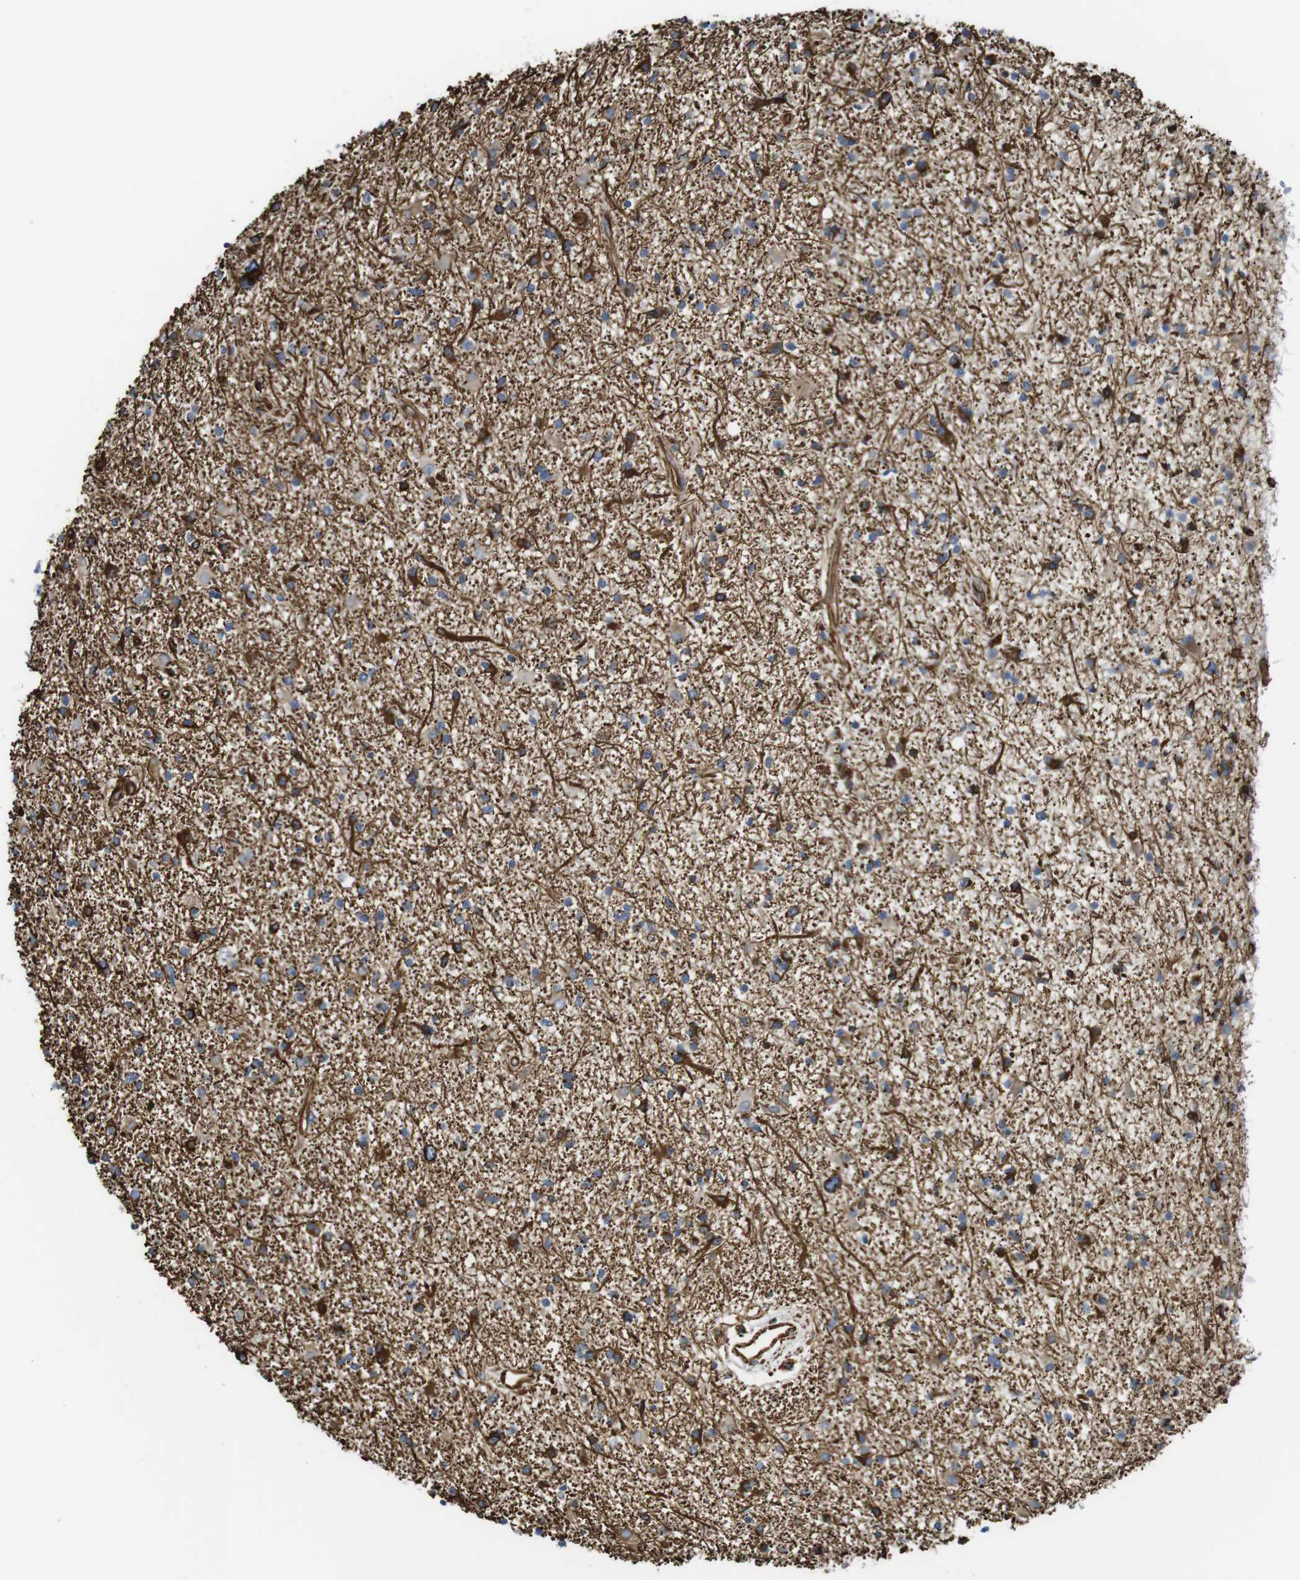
{"staining": {"intensity": "moderate", "quantity": "25%-75%", "location": "cytoplasmic/membranous"}, "tissue": "glioma", "cell_type": "Tumor cells", "image_type": "cancer", "snomed": [{"axis": "morphology", "description": "Glioma, malignant, High grade"}, {"axis": "topography", "description": "Brain"}], "caption": "Immunohistochemical staining of human malignant high-grade glioma exhibits moderate cytoplasmic/membranous protein expression in about 25%-75% of tumor cells.", "gene": "RALGPS1", "patient": {"sex": "male", "age": 33}}